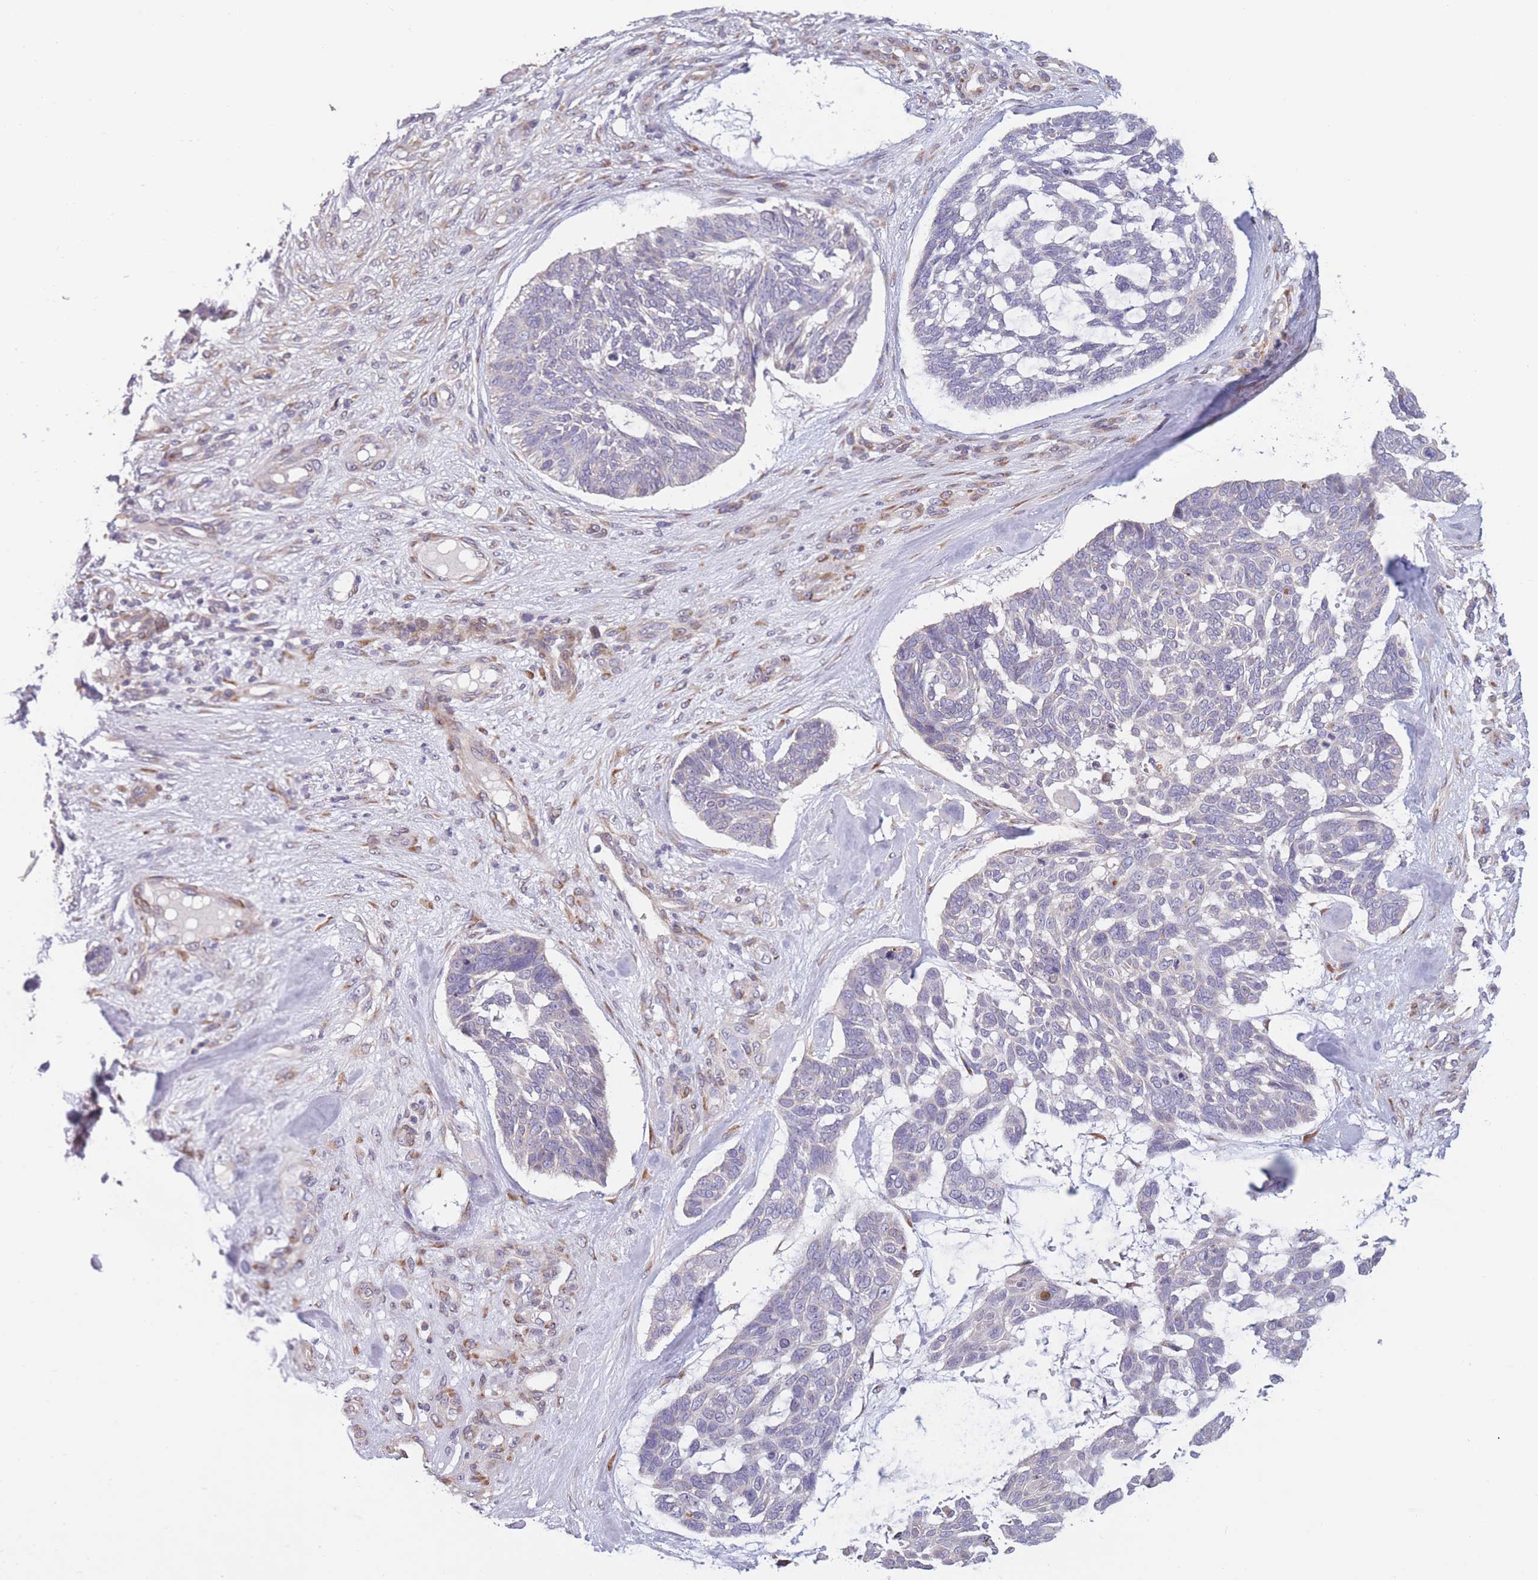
{"staining": {"intensity": "negative", "quantity": "none", "location": "none"}, "tissue": "skin cancer", "cell_type": "Tumor cells", "image_type": "cancer", "snomed": [{"axis": "morphology", "description": "Basal cell carcinoma"}, {"axis": "topography", "description": "Skin"}], "caption": "Tumor cells show no significant staining in skin cancer (basal cell carcinoma).", "gene": "CCNQ", "patient": {"sex": "male", "age": 88}}